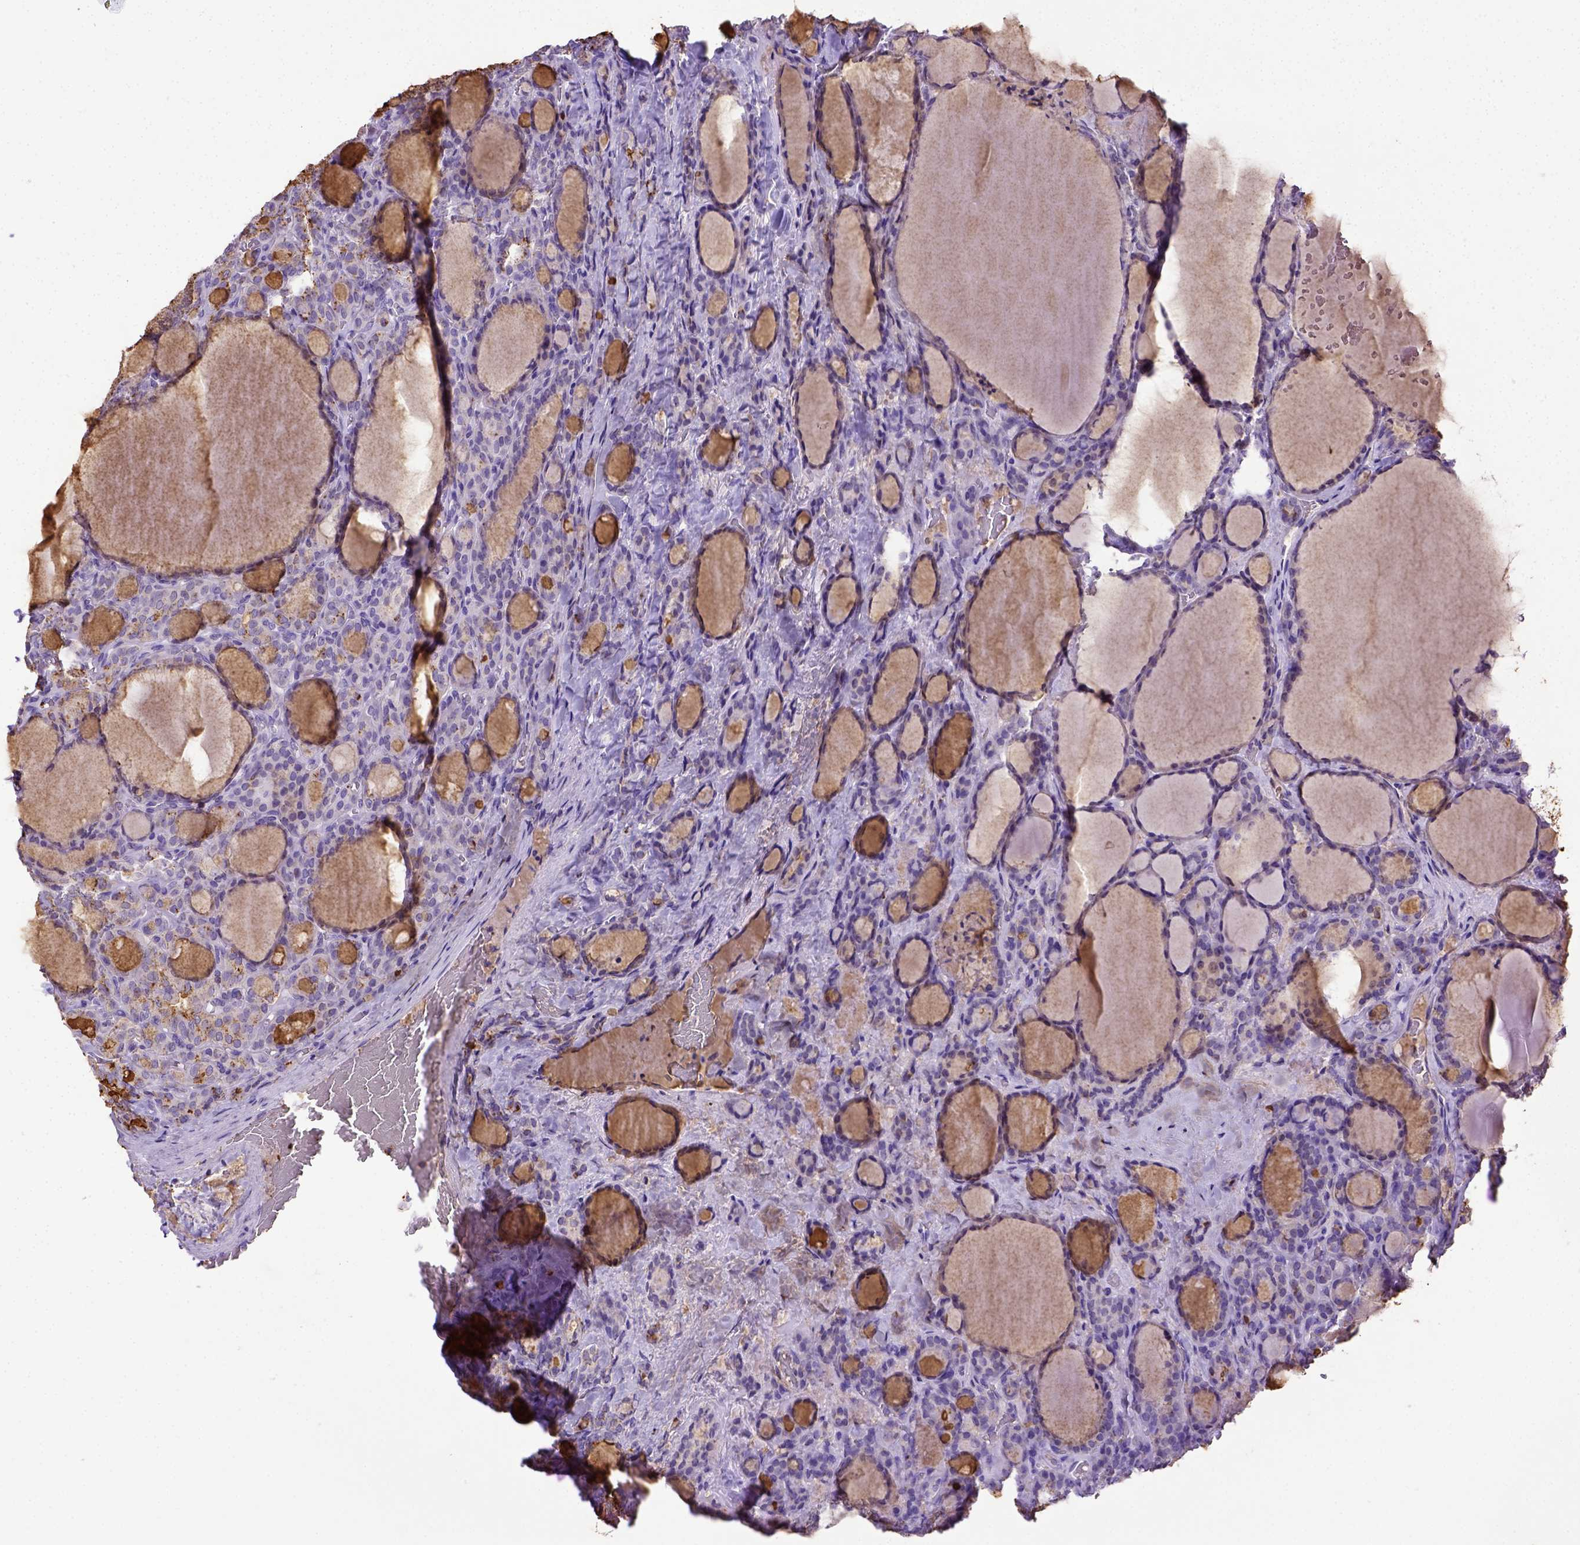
{"staining": {"intensity": "negative", "quantity": "none", "location": "none"}, "tissue": "thyroid cancer", "cell_type": "Tumor cells", "image_type": "cancer", "snomed": [{"axis": "morphology", "description": "Normal tissue, NOS"}, {"axis": "morphology", "description": "Follicular adenoma carcinoma, NOS"}, {"axis": "topography", "description": "Thyroid gland"}], "caption": "Immunohistochemistry photomicrograph of neoplastic tissue: human thyroid cancer stained with DAB shows no significant protein staining in tumor cells.", "gene": "B3GAT1", "patient": {"sex": "female", "age": 31}}